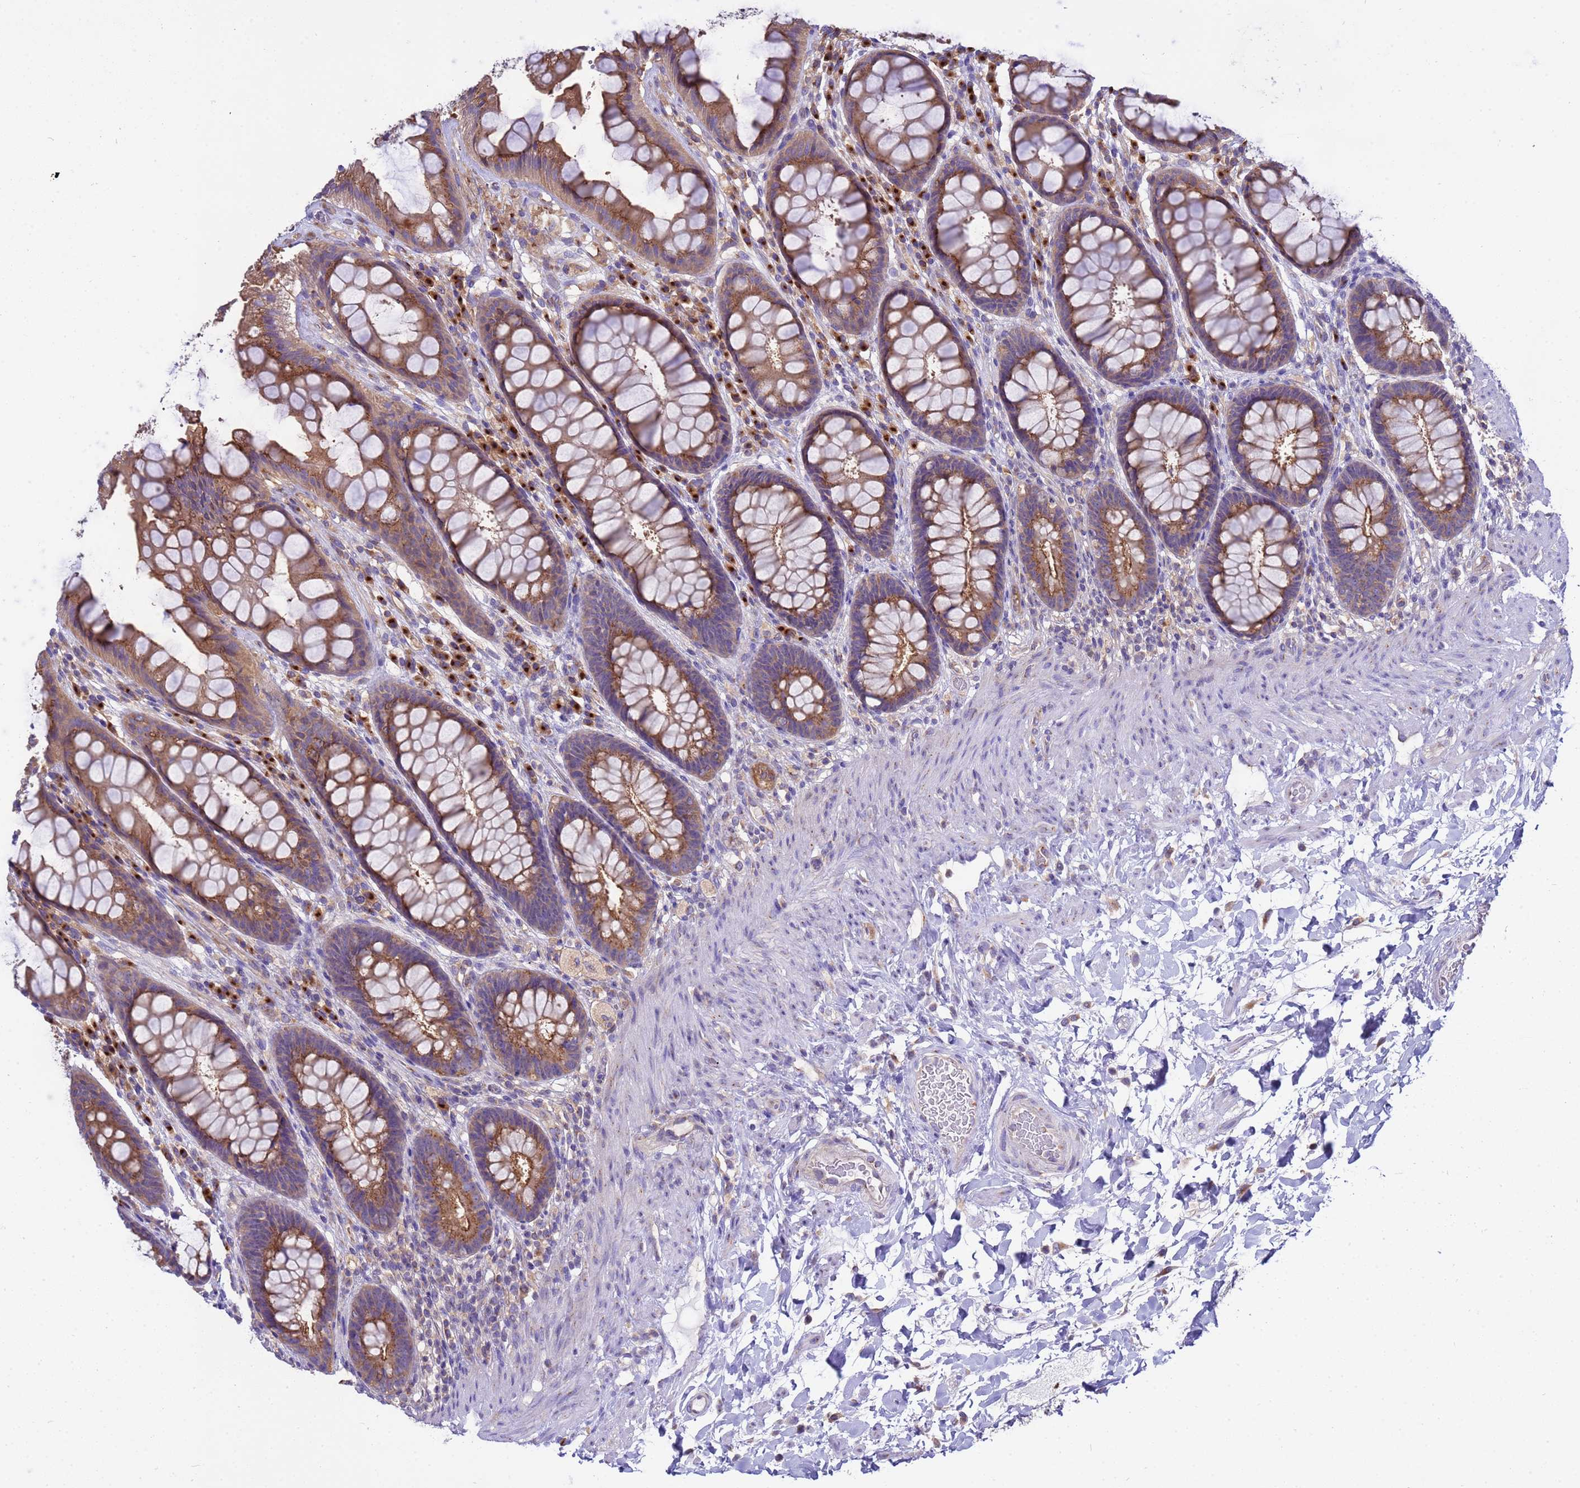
{"staining": {"intensity": "moderate", "quantity": ">75%", "location": "cytoplasmic/membranous"}, "tissue": "rectum", "cell_type": "Glandular cells", "image_type": "normal", "snomed": [{"axis": "morphology", "description": "Normal tissue, NOS"}, {"axis": "topography", "description": "Rectum"}], "caption": "IHC image of normal rectum: rectum stained using immunohistochemistry demonstrates medium levels of moderate protein expression localized specifically in the cytoplasmic/membranous of glandular cells, appearing as a cytoplasmic/membranous brown color.", "gene": "ANAPC1", "patient": {"sex": "female", "age": 46}}